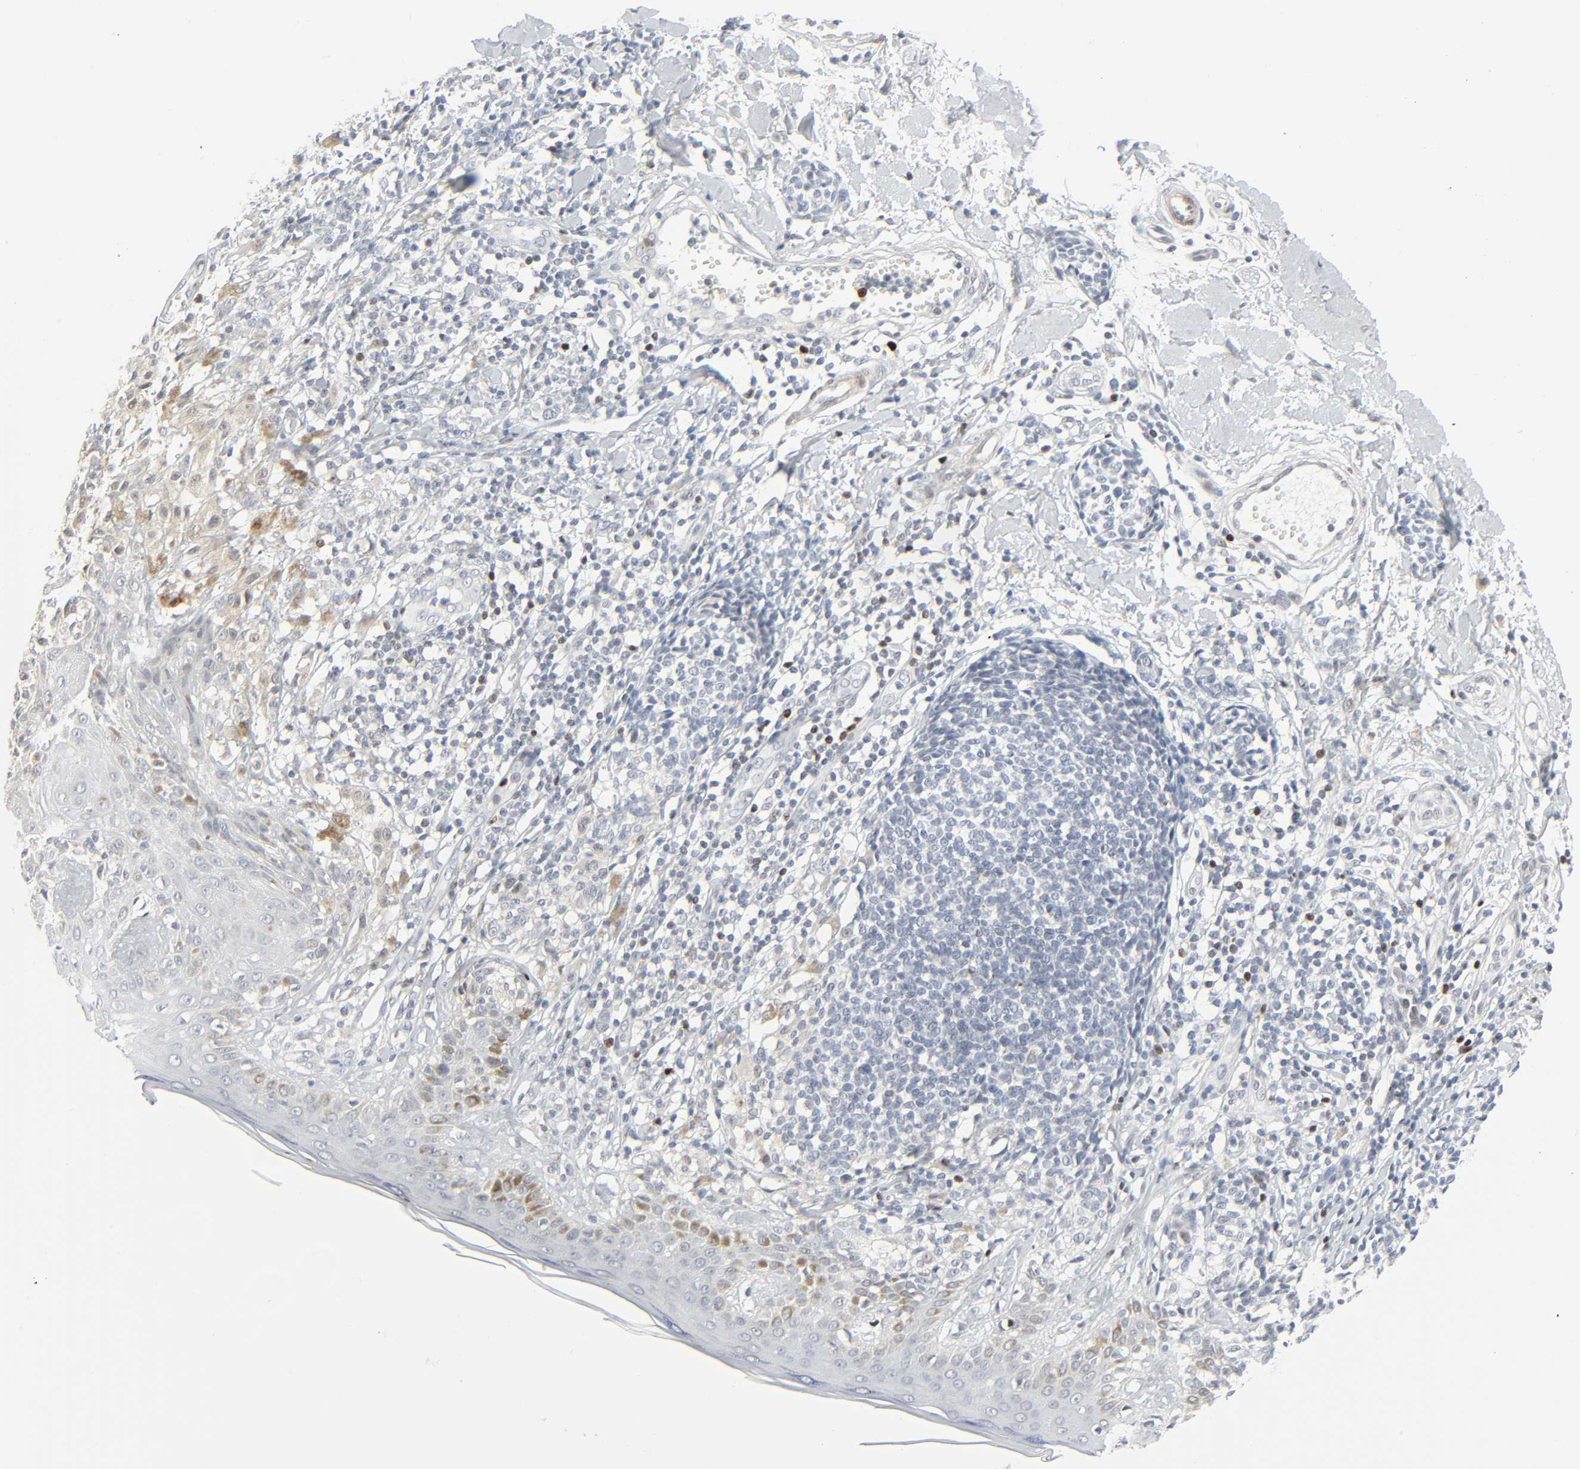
{"staining": {"intensity": "negative", "quantity": "none", "location": "none"}, "tissue": "melanoma", "cell_type": "Tumor cells", "image_type": "cancer", "snomed": [{"axis": "morphology", "description": "Malignant melanoma, NOS"}, {"axis": "topography", "description": "Skin"}], "caption": "A high-resolution image shows immunohistochemistry staining of melanoma, which demonstrates no significant positivity in tumor cells.", "gene": "ZBTB16", "patient": {"sex": "male", "age": 67}}